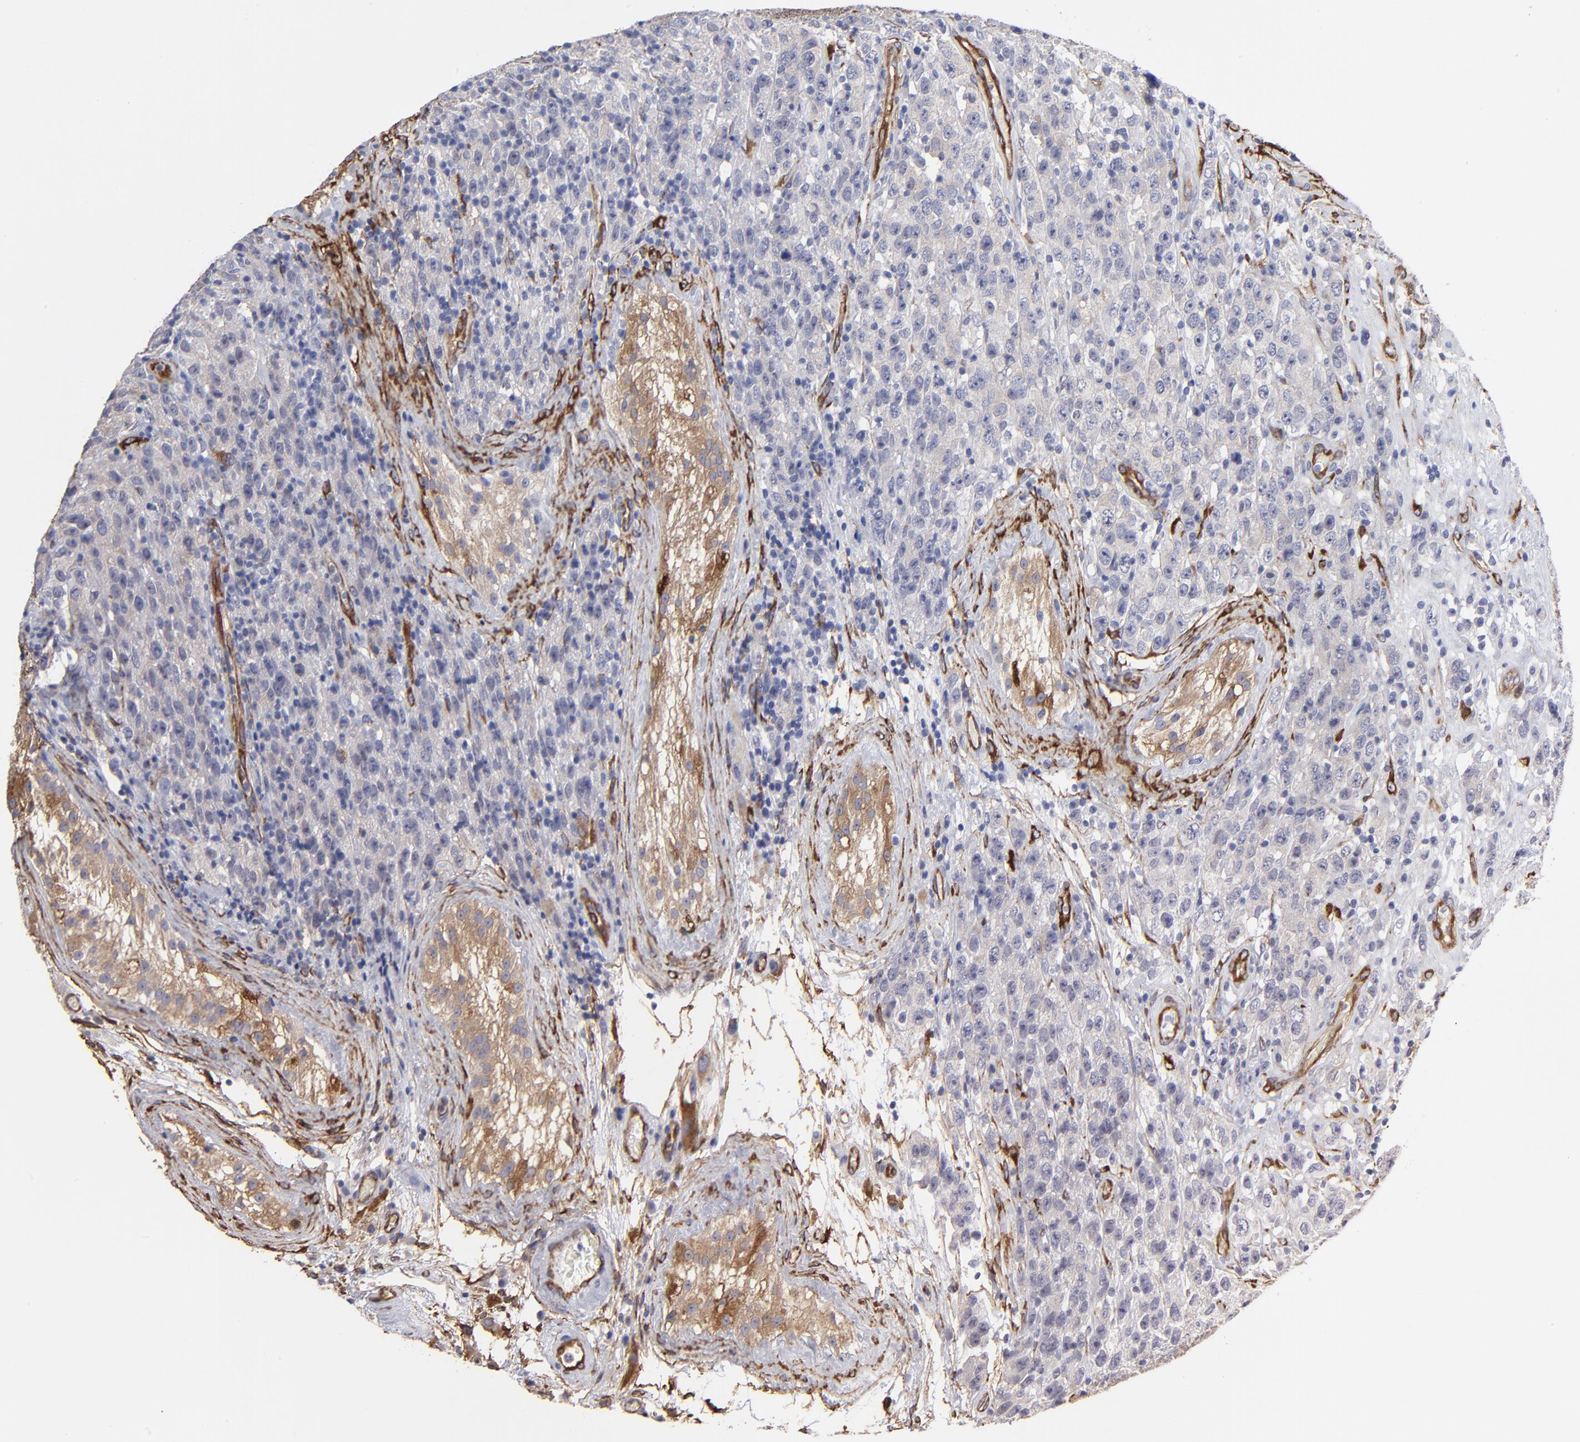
{"staining": {"intensity": "negative", "quantity": "none", "location": "none"}, "tissue": "testis cancer", "cell_type": "Tumor cells", "image_type": "cancer", "snomed": [{"axis": "morphology", "description": "Seminoma, NOS"}, {"axis": "topography", "description": "Testis"}], "caption": "Immunohistochemistry histopathology image of human seminoma (testis) stained for a protein (brown), which exhibits no staining in tumor cells. (Stains: DAB (3,3'-diaminobenzidine) immunohistochemistry with hematoxylin counter stain, Microscopy: brightfield microscopy at high magnification).", "gene": "CILP", "patient": {"sex": "male", "age": 52}}